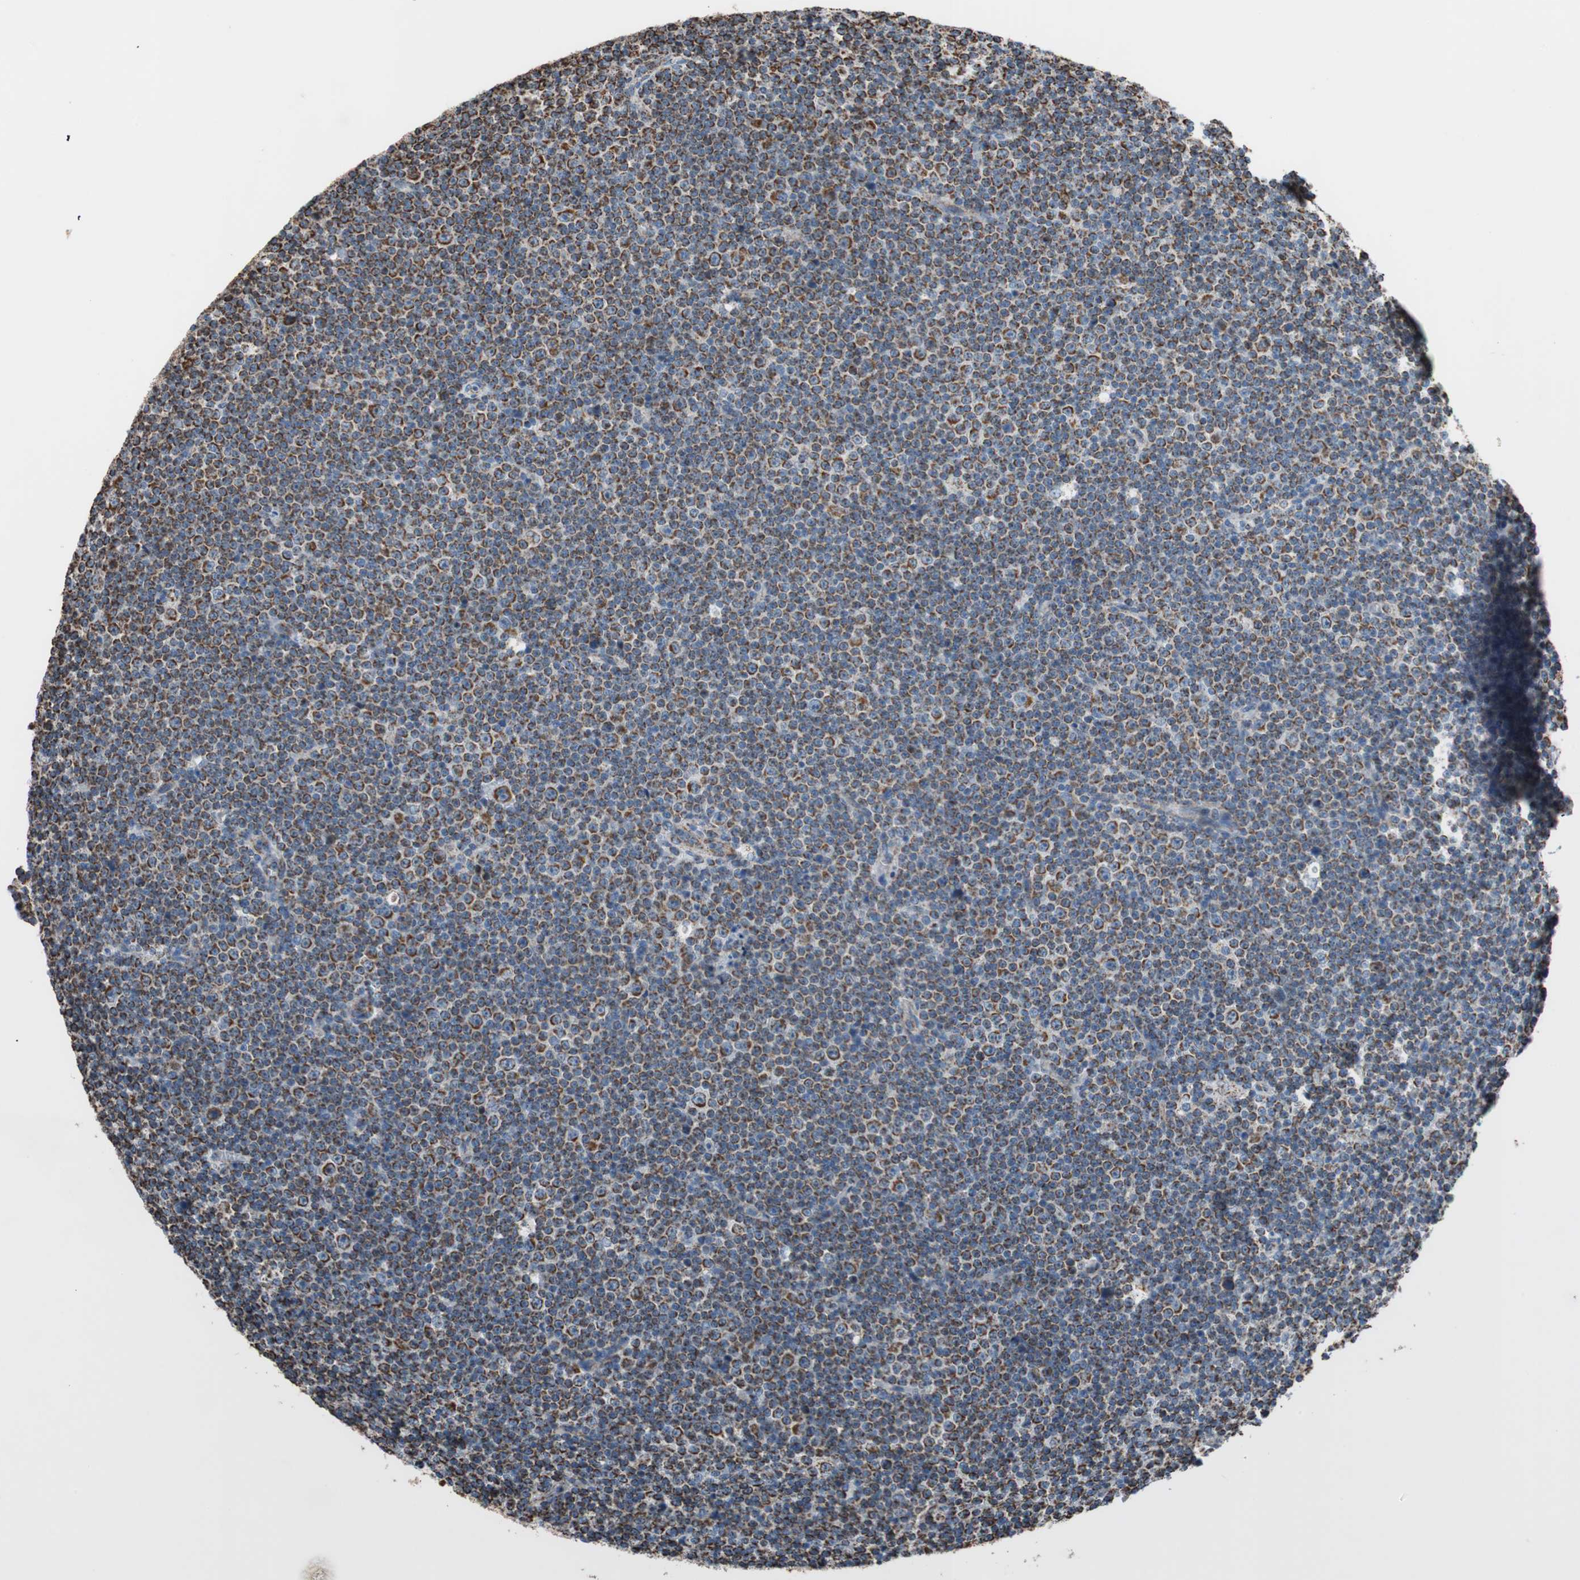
{"staining": {"intensity": "strong", "quantity": "25%-75%", "location": "cytoplasmic/membranous"}, "tissue": "lymphoma", "cell_type": "Tumor cells", "image_type": "cancer", "snomed": [{"axis": "morphology", "description": "Malignant lymphoma, non-Hodgkin's type, Low grade"}, {"axis": "topography", "description": "Lymph node"}], "caption": "Tumor cells show high levels of strong cytoplasmic/membranous expression in approximately 25%-75% of cells in human lymphoma. Nuclei are stained in blue.", "gene": "PCSK4", "patient": {"sex": "female", "age": 67}}